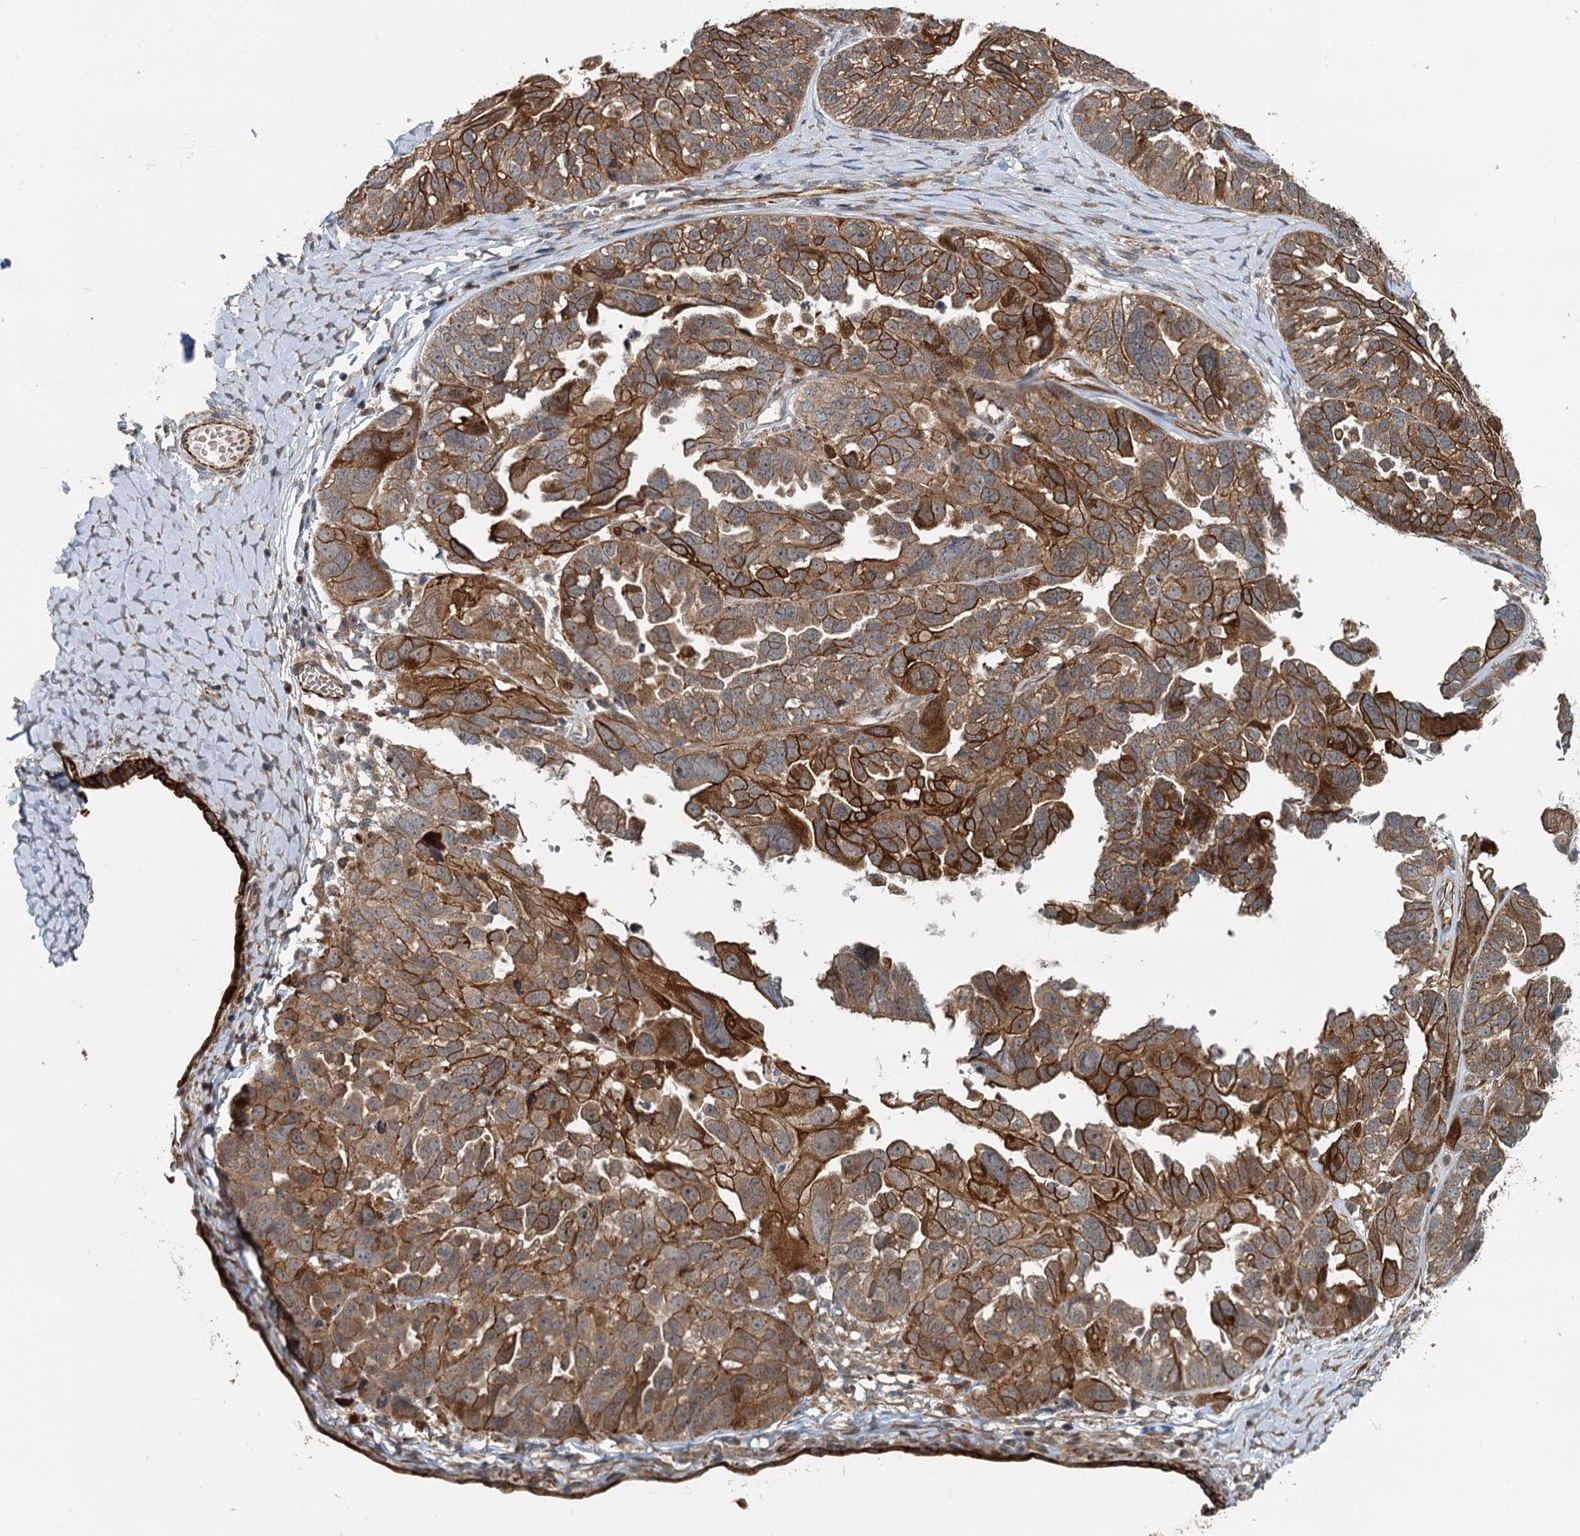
{"staining": {"intensity": "strong", "quantity": ">75%", "location": "cytoplasmic/membranous"}, "tissue": "ovarian cancer", "cell_type": "Tumor cells", "image_type": "cancer", "snomed": [{"axis": "morphology", "description": "Cystadenocarcinoma, serous, NOS"}, {"axis": "topography", "description": "Ovary"}], "caption": "A high amount of strong cytoplasmic/membranous expression is appreciated in about >75% of tumor cells in serous cystadenocarcinoma (ovarian) tissue. (IHC, brightfield microscopy, high magnification).", "gene": "LRRK2", "patient": {"sex": "female", "age": 79}}